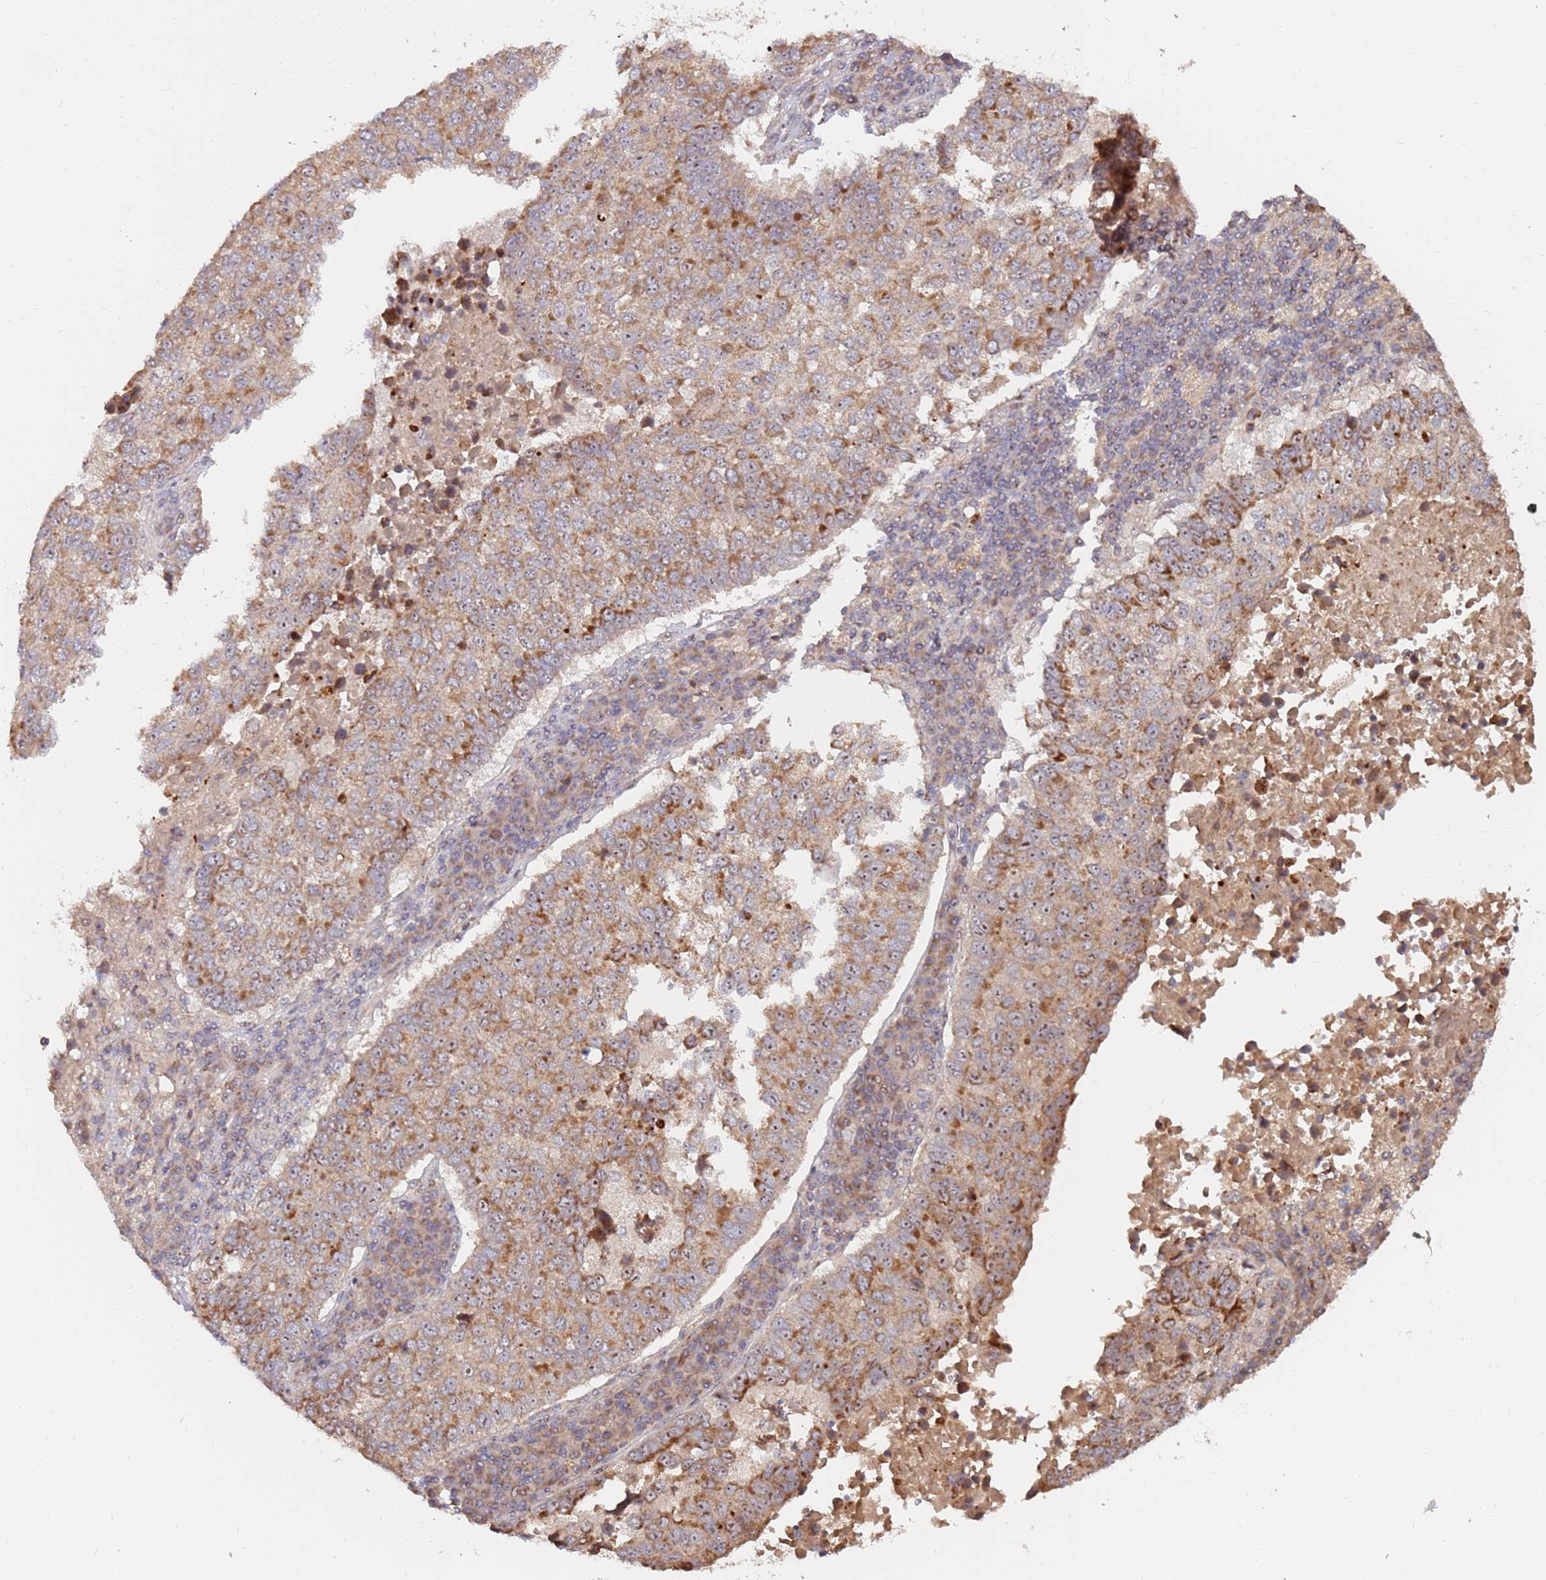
{"staining": {"intensity": "moderate", "quantity": ">75%", "location": "cytoplasmic/membranous,nuclear"}, "tissue": "lung cancer", "cell_type": "Tumor cells", "image_type": "cancer", "snomed": [{"axis": "morphology", "description": "Squamous cell carcinoma, NOS"}, {"axis": "topography", "description": "Lung"}], "caption": "Moderate cytoplasmic/membranous and nuclear protein staining is present in approximately >75% of tumor cells in squamous cell carcinoma (lung).", "gene": "KIF25", "patient": {"sex": "male", "age": 73}}